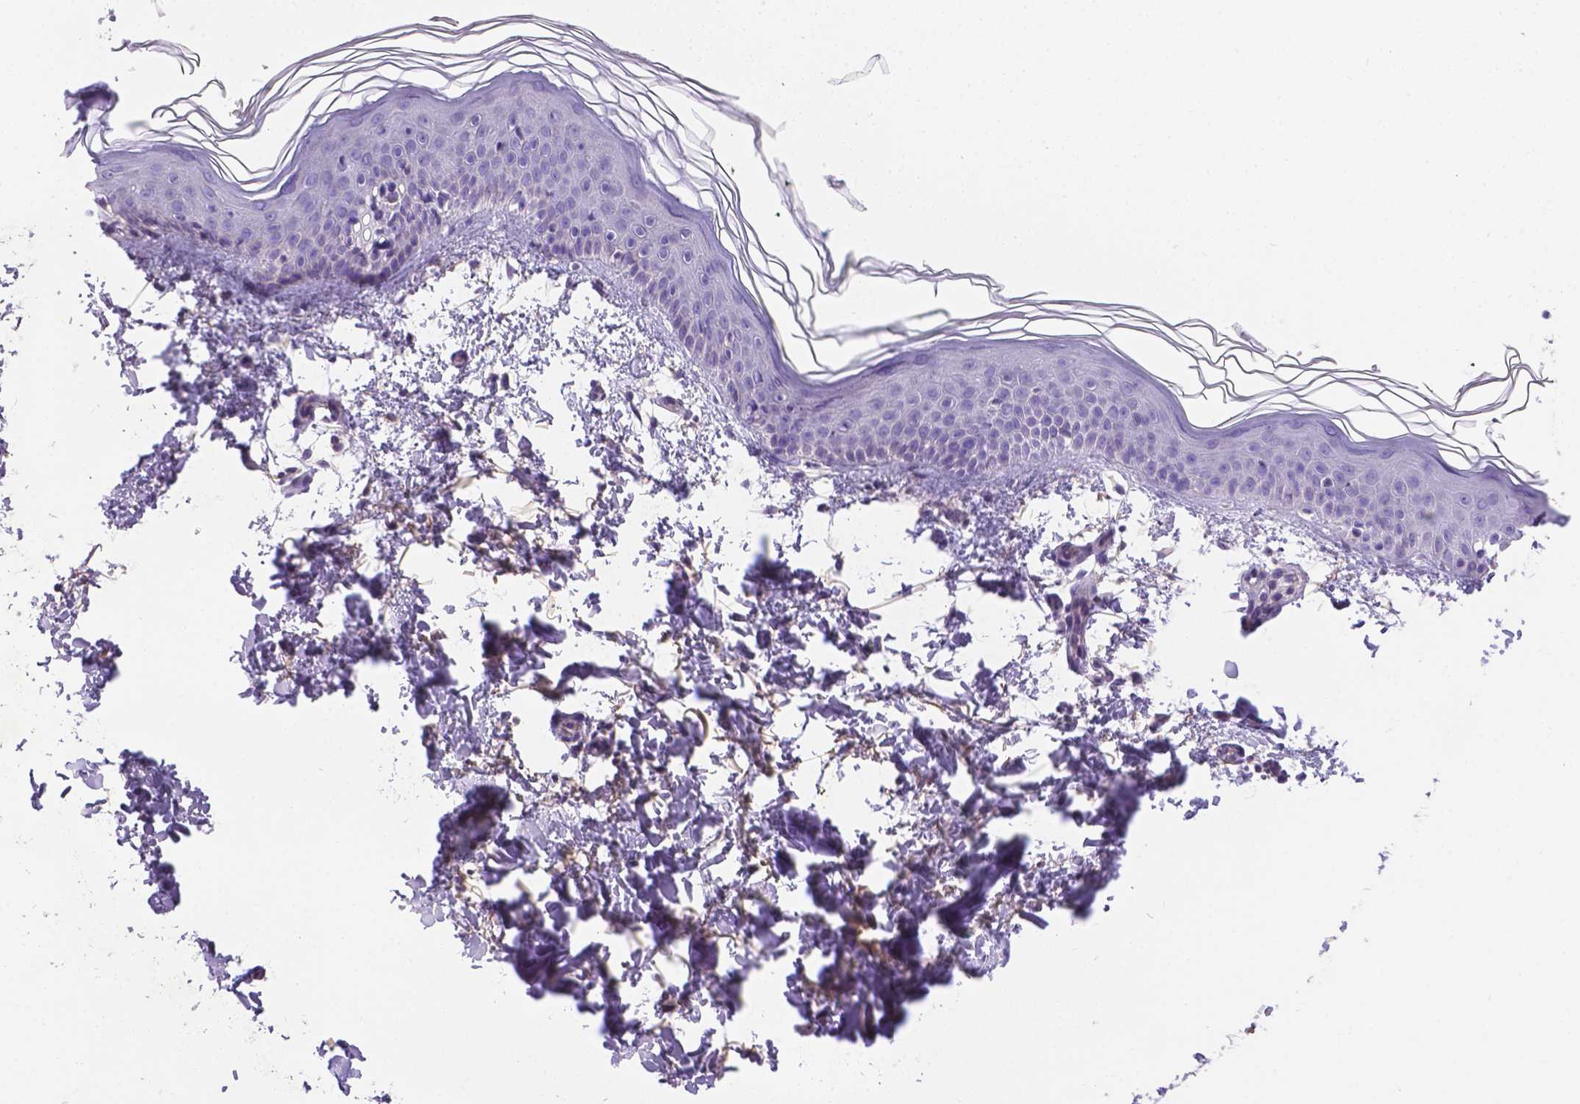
{"staining": {"intensity": "negative", "quantity": "none", "location": "none"}, "tissue": "skin", "cell_type": "Fibroblasts", "image_type": "normal", "snomed": [{"axis": "morphology", "description": "Normal tissue, NOS"}, {"axis": "topography", "description": "Skin"}], "caption": "This is an IHC image of normal human skin. There is no positivity in fibroblasts.", "gene": "TM4SF18", "patient": {"sex": "female", "age": 62}}